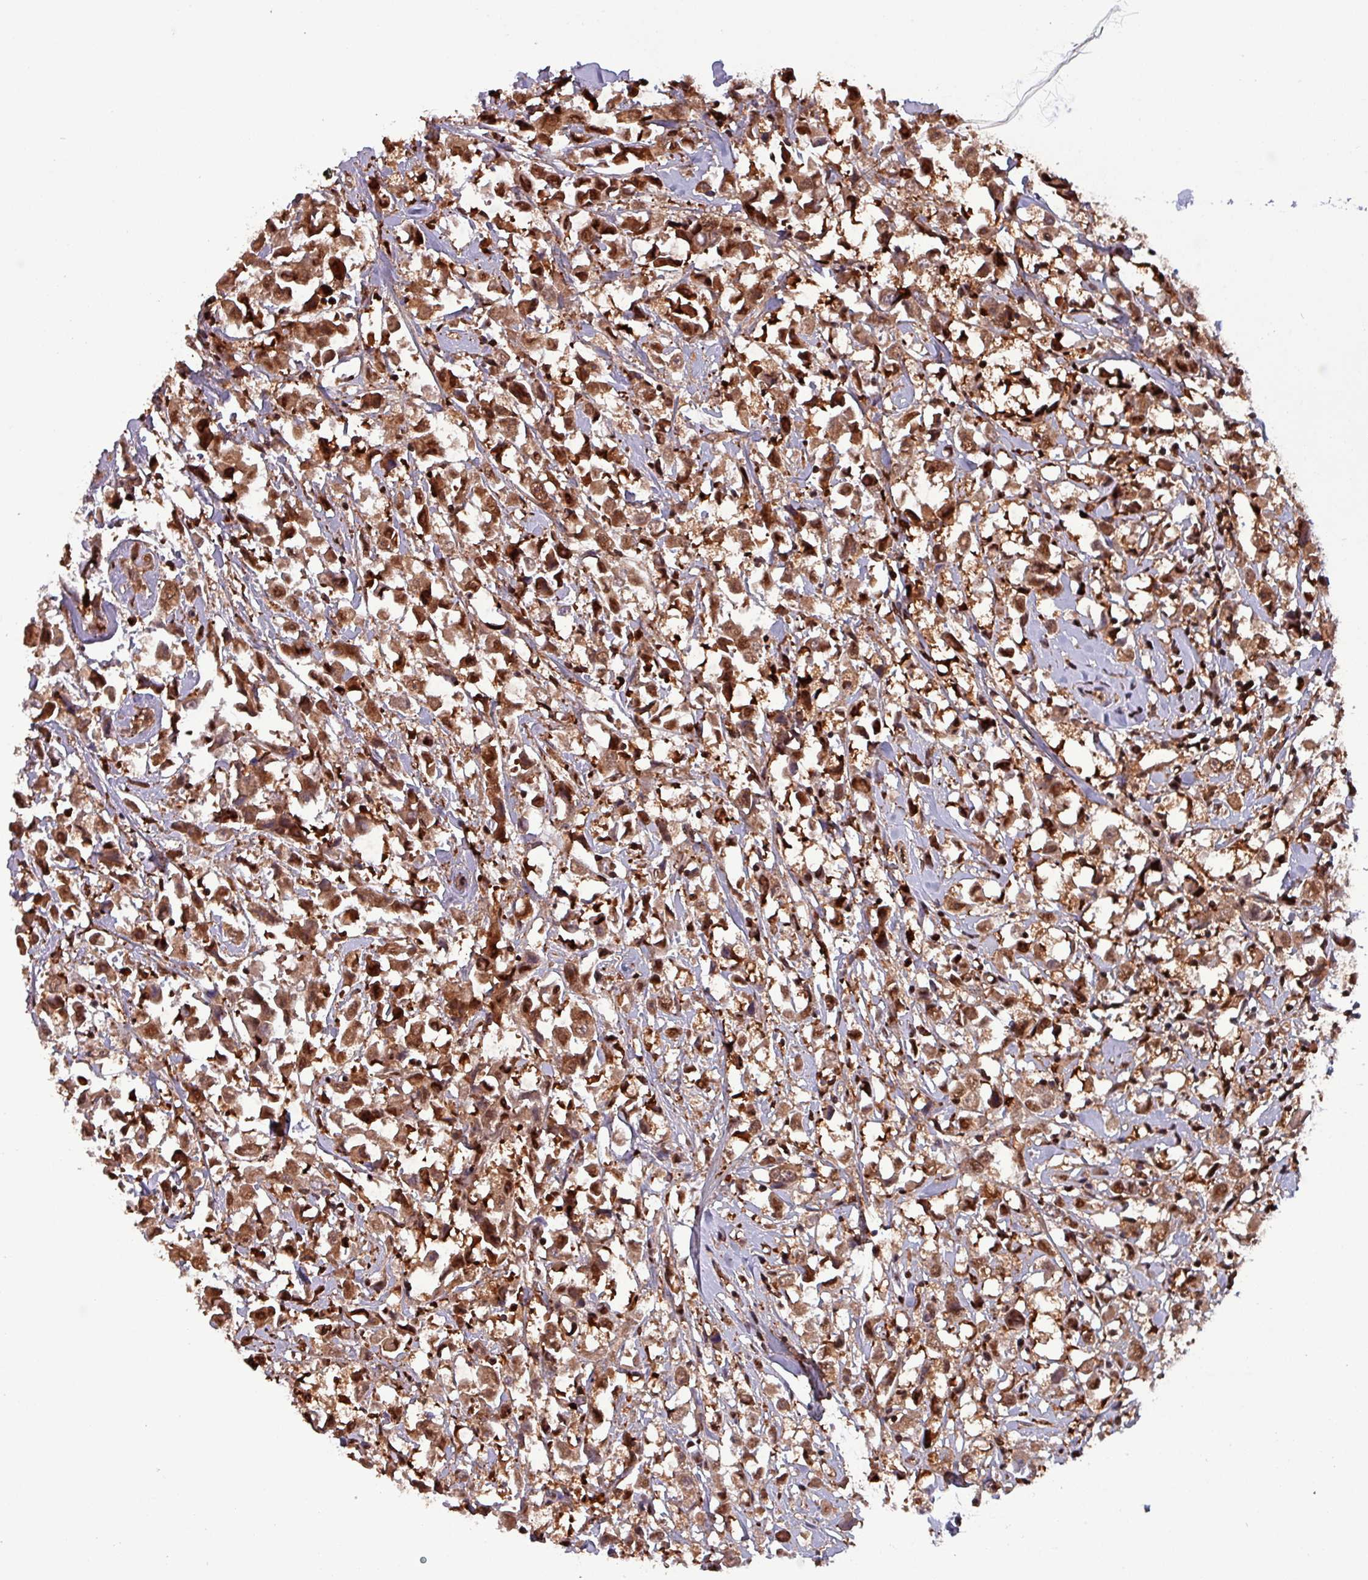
{"staining": {"intensity": "strong", "quantity": ">75%", "location": "cytoplasmic/membranous,nuclear"}, "tissue": "breast cancer", "cell_type": "Tumor cells", "image_type": "cancer", "snomed": [{"axis": "morphology", "description": "Duct carcinoma"}, {"axis": "topography", "description": "Breast"}], "caption": "Breast cancer stained with immunohistochemistry displays strong cytoplasmic/membranous and nuclear positivity in approximately >75% of tumor cells.", "gene": "PSMB8", "patient": {"sex": "female", "age": 61}}